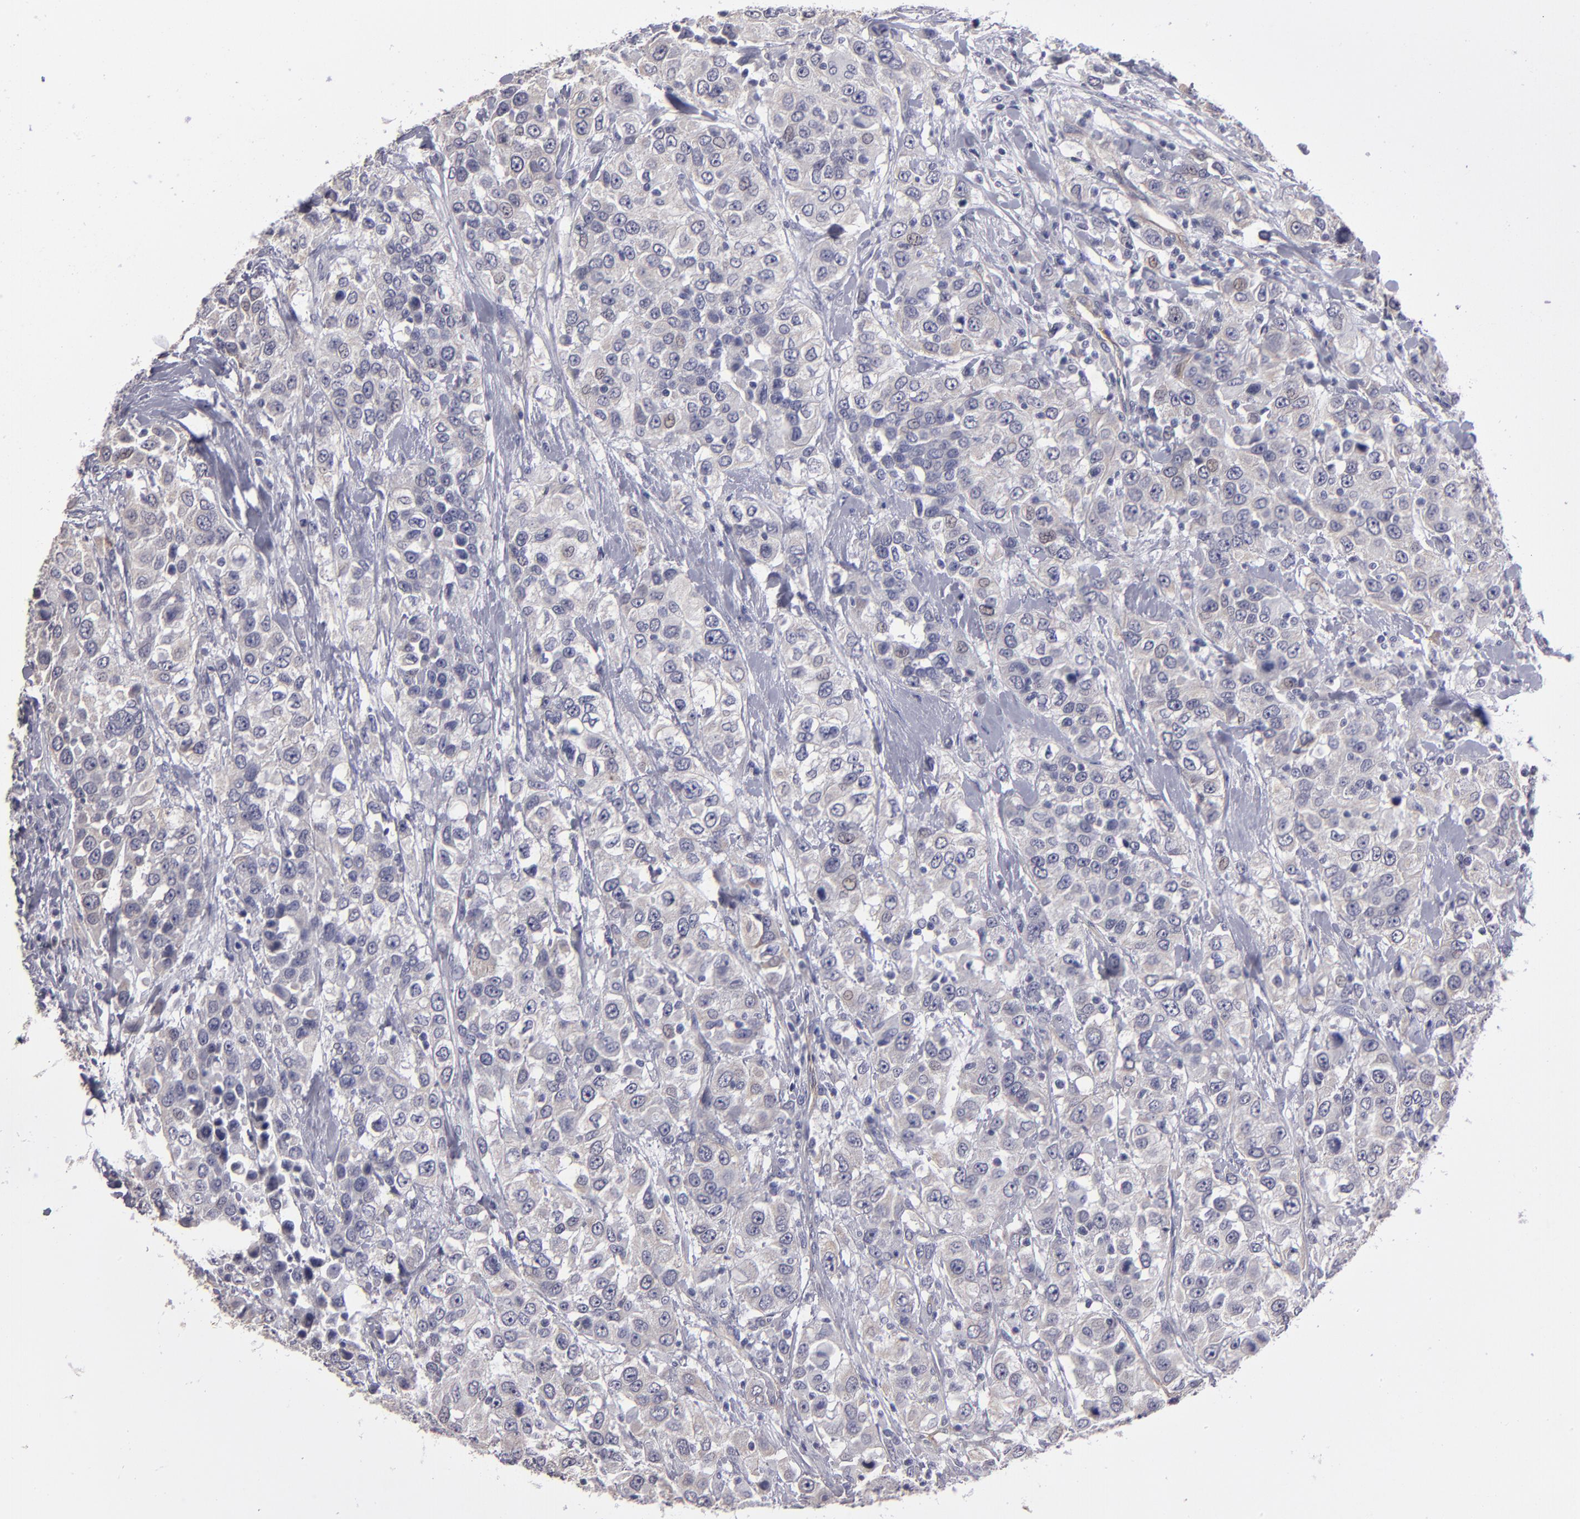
{"staining": {"intensity": "weak", "quantity": "<25%", "location": "nuclear"}, "tissue": "urothelial cancer", "cell_type": "Tumor cells", "image_type": "cancer", "snomed": [{"axis": "morphology", "description": "Urothelial carcinoma, High grade"}, {"axis": "topography", "description": "Urinary bladder"}], "caption": "Human urothelial carcinoma (high-grade) stained for a protein using immunohistochemistry (IHC) demonstrates no expression in tumor cells.", "gene": "ZNF175", "patient": {"sex": "female", "age": 80}}